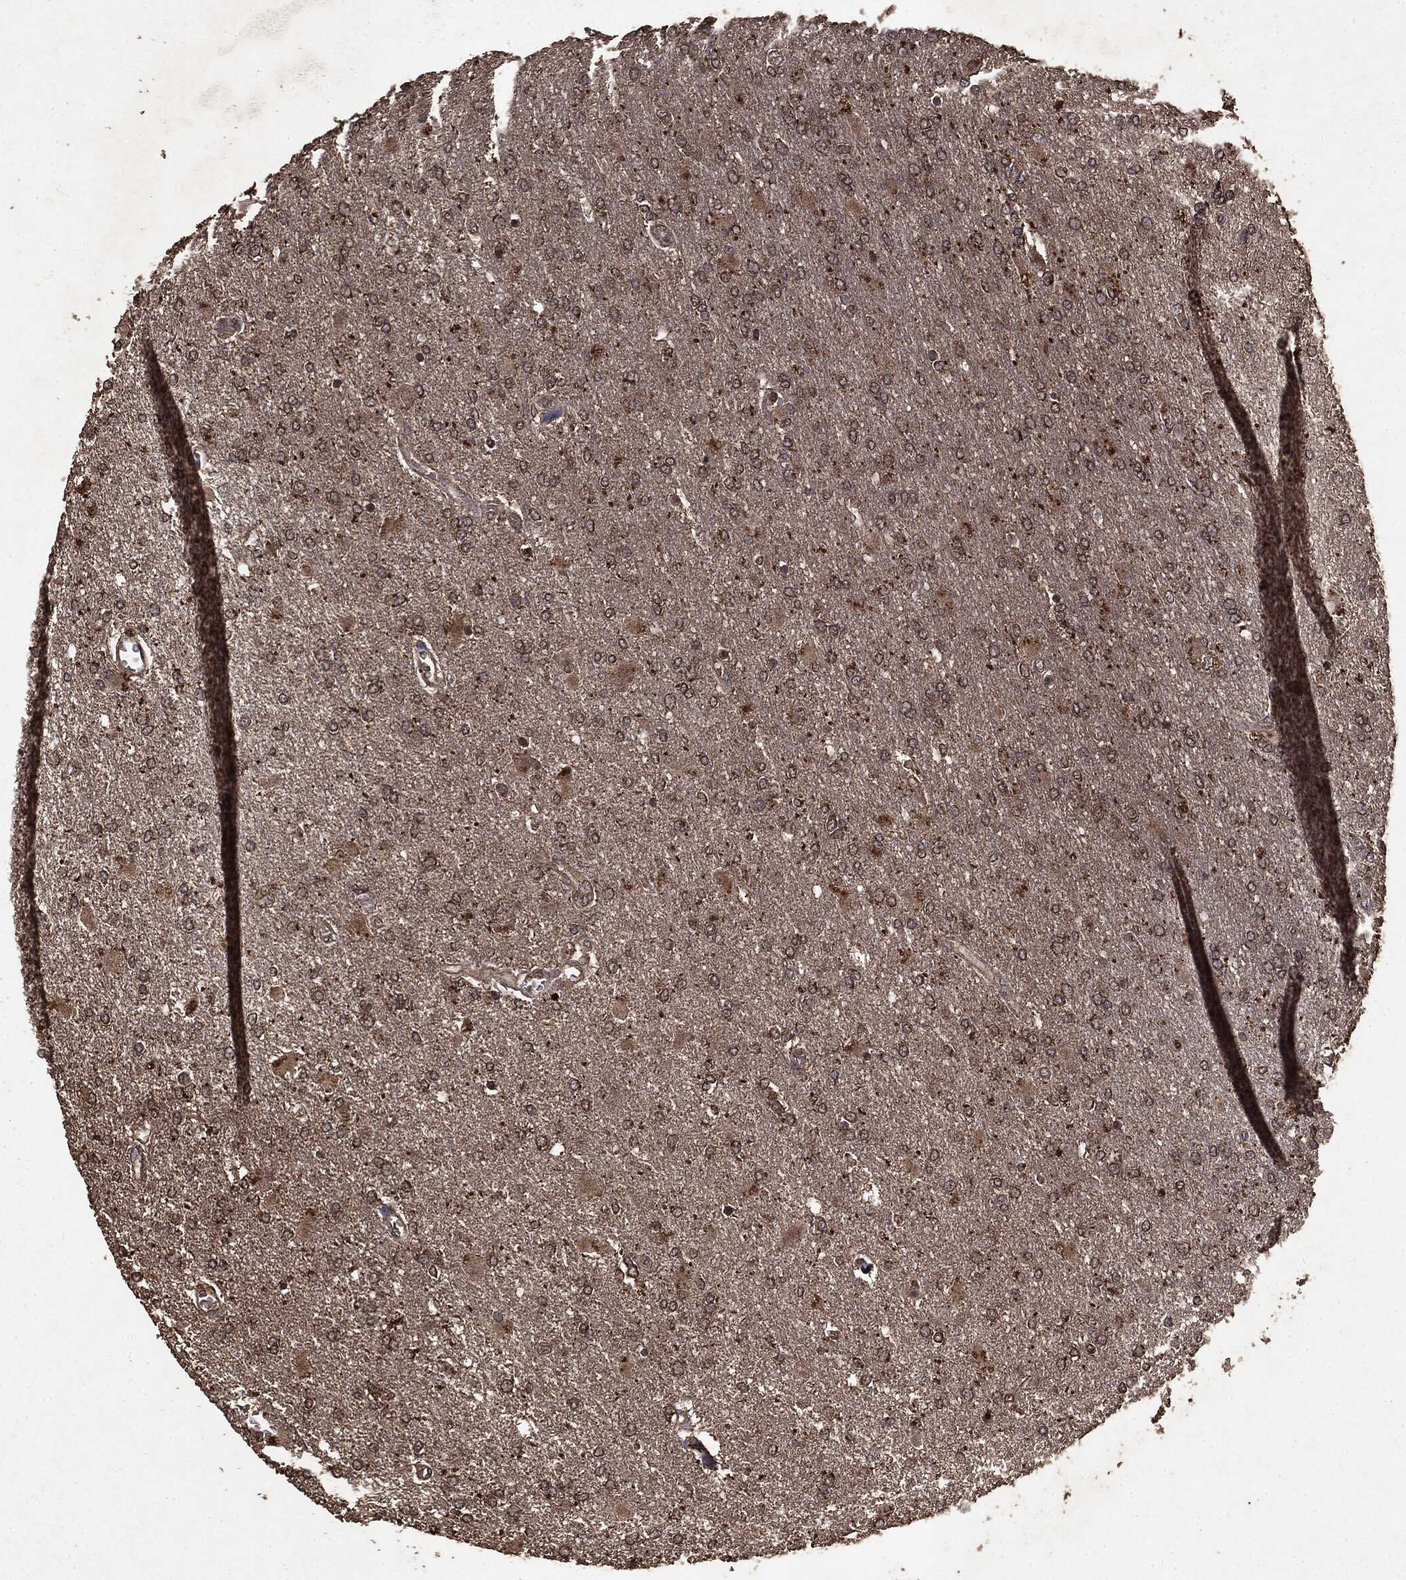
{"staining": {"intensity": "weak", "quantity": "25%-75%", "location": "cytoplasmic/membranous"}, "tissue": "glioma", "cell_type": "Tumor cells", "image_type": "cancer", "snomed": [{"axis": "morphology", "description": "Glioma, malignant, High grade"}, {"axis": "topography", "description": "Cerebral cortex"}], "caption": "This image shows IHC staining of high-grade glioma (malignant), with low weak cytoplasmic/membranous expression in about 25%-75% of tumor cells.", "gene": "NME1", "patient": {"sex": "male", "age": 79}}